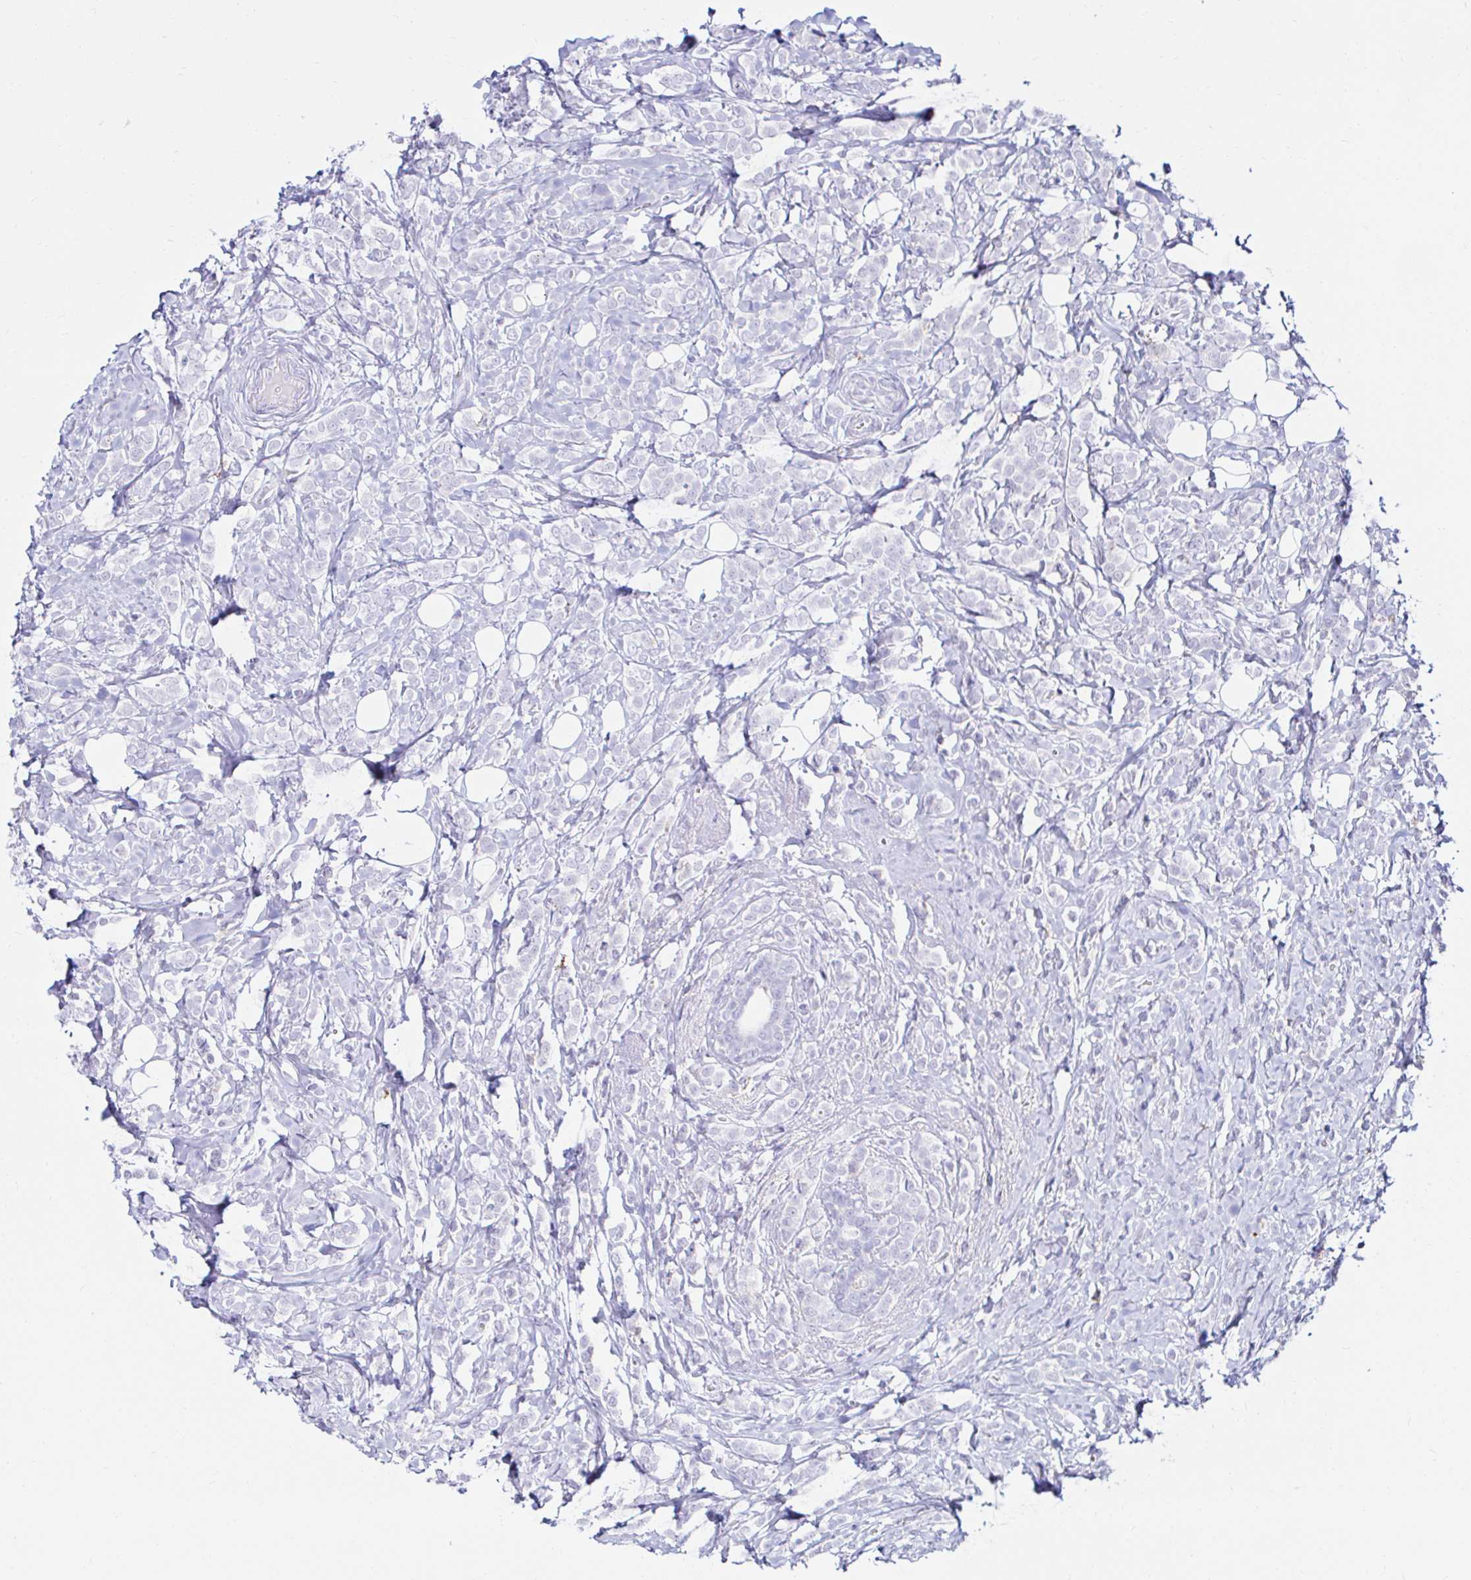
{"staining": {"intensity": "negative", "quantity": "none", "location": "none"}, "tissue": "breast cancer", "cell_type": "Tumor cells", "image_type": "cancer", "snomed": [{"axis": "morphology", "description": "Lobular carcinoma"}, {"axis": "topography", "description": "Breast"}], "caption": "An IHC photomicrograph of lobular carcinoma (breast) is shown. There is no staining in tumor cells of lobular carcinoma (breast). (Brightfield microscopy of DAB (3,3'-diaminobenzidine) IHC at high magnification).", "gene": "CYBB", "patient": {"sex": "female", "age": 49}}